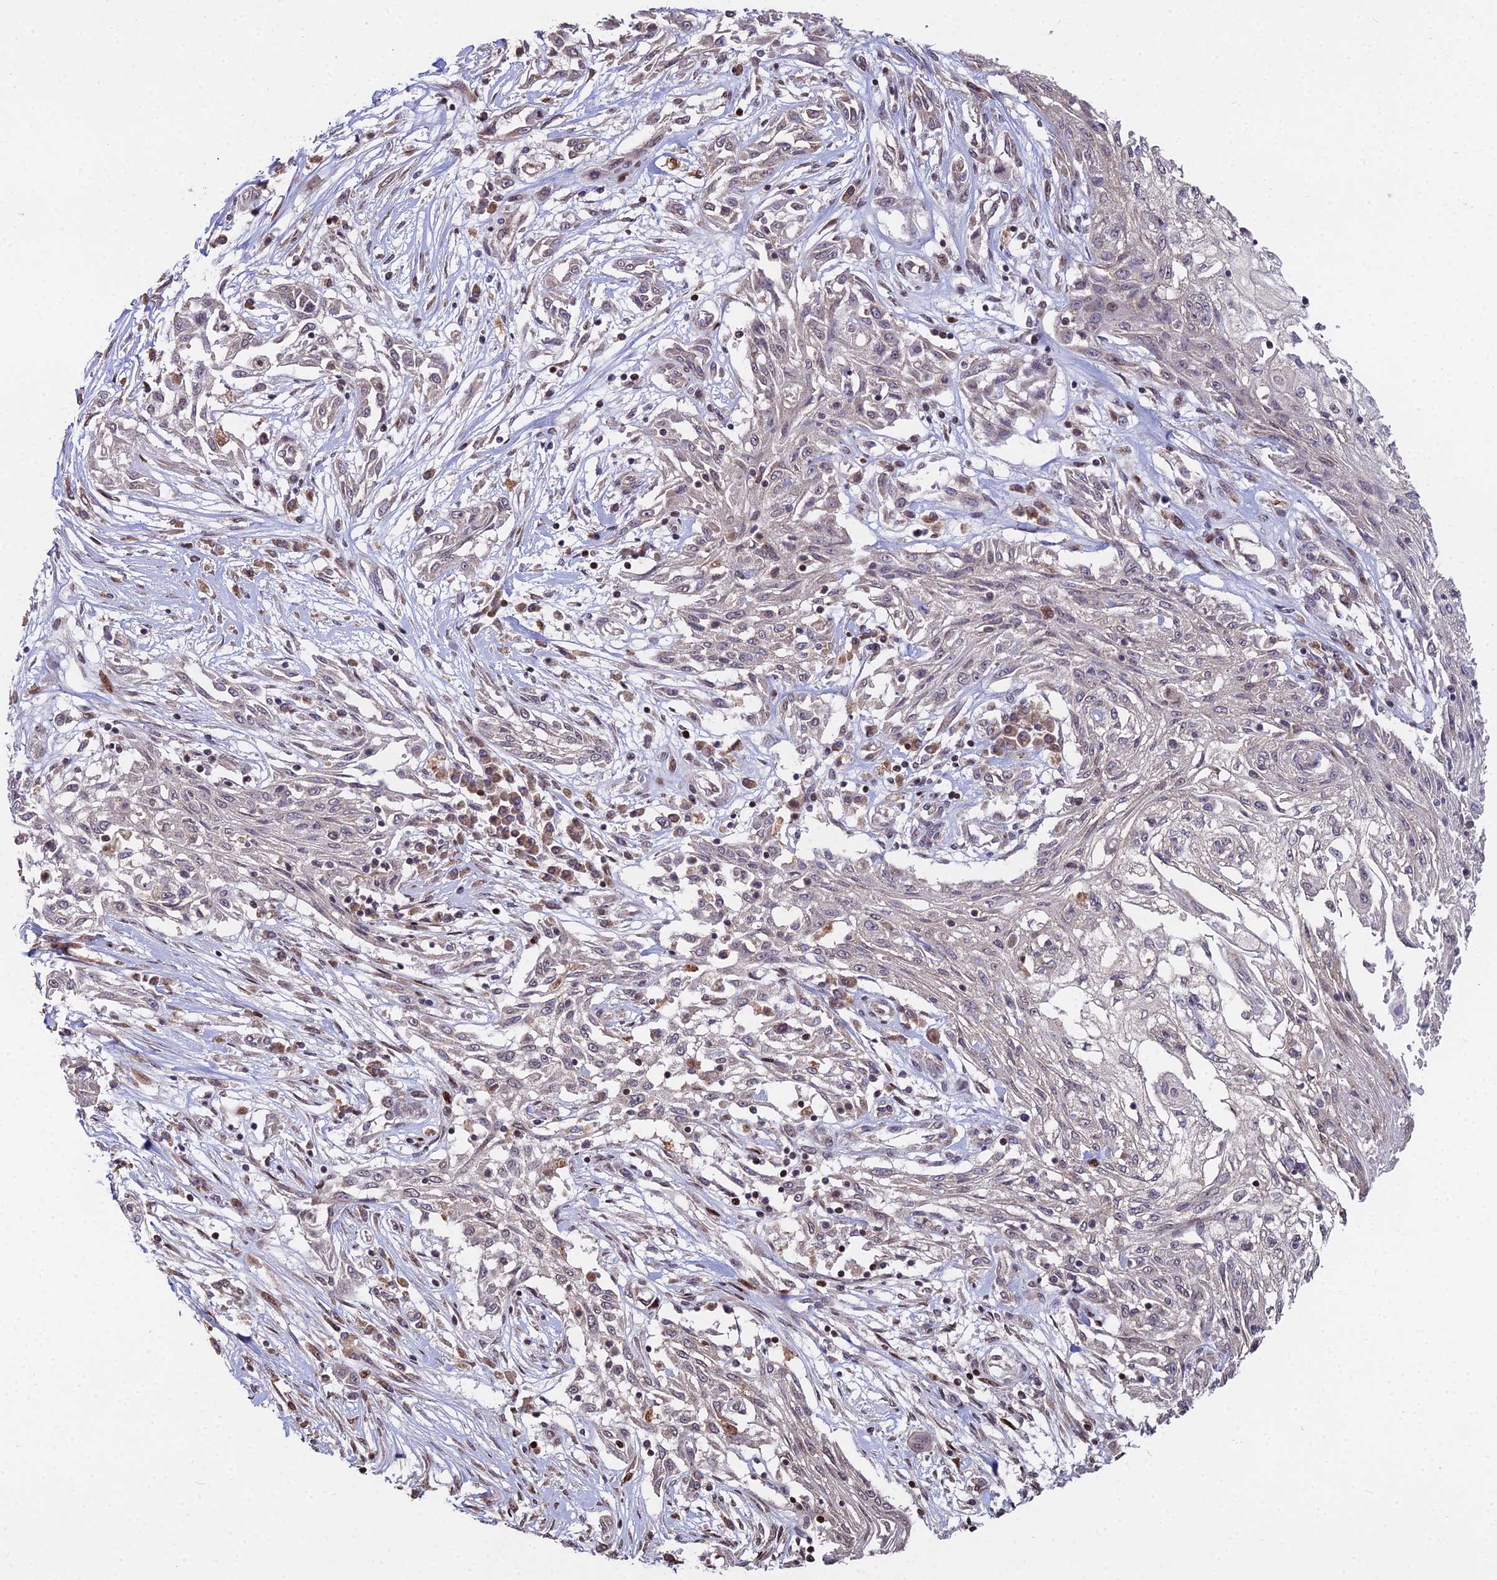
{"staining": {"intensity": "weak", "quantity": "<25%", "location": "cytoplasmic/membranous,nuclear"}, "tissue": "skin cancer", "cell_type": "Tumor cells", "image_type": "cancer", "snomed": [{"axis": "morphology", "description": "Squamous cell carcinoma, NOS"}, {"axis": "morphology", "description": "Squamous cell carcinoma, metastatic, NOS"}, {"axis": "topography", "description": "Skin"}, {"axis": "topography", "description": "Lymph node"}], "caption": "Tumor cells are negative for brown protein staining in skin cancer (metastatic squamous cell carcinoma). Brightfield microscopy of immunohistochemistry stained with DAB (brown) and hematoxylin (blue), captured at high magnification.", "gene": "RBMS2", "patient": {"sex": "male", "age": 75}}